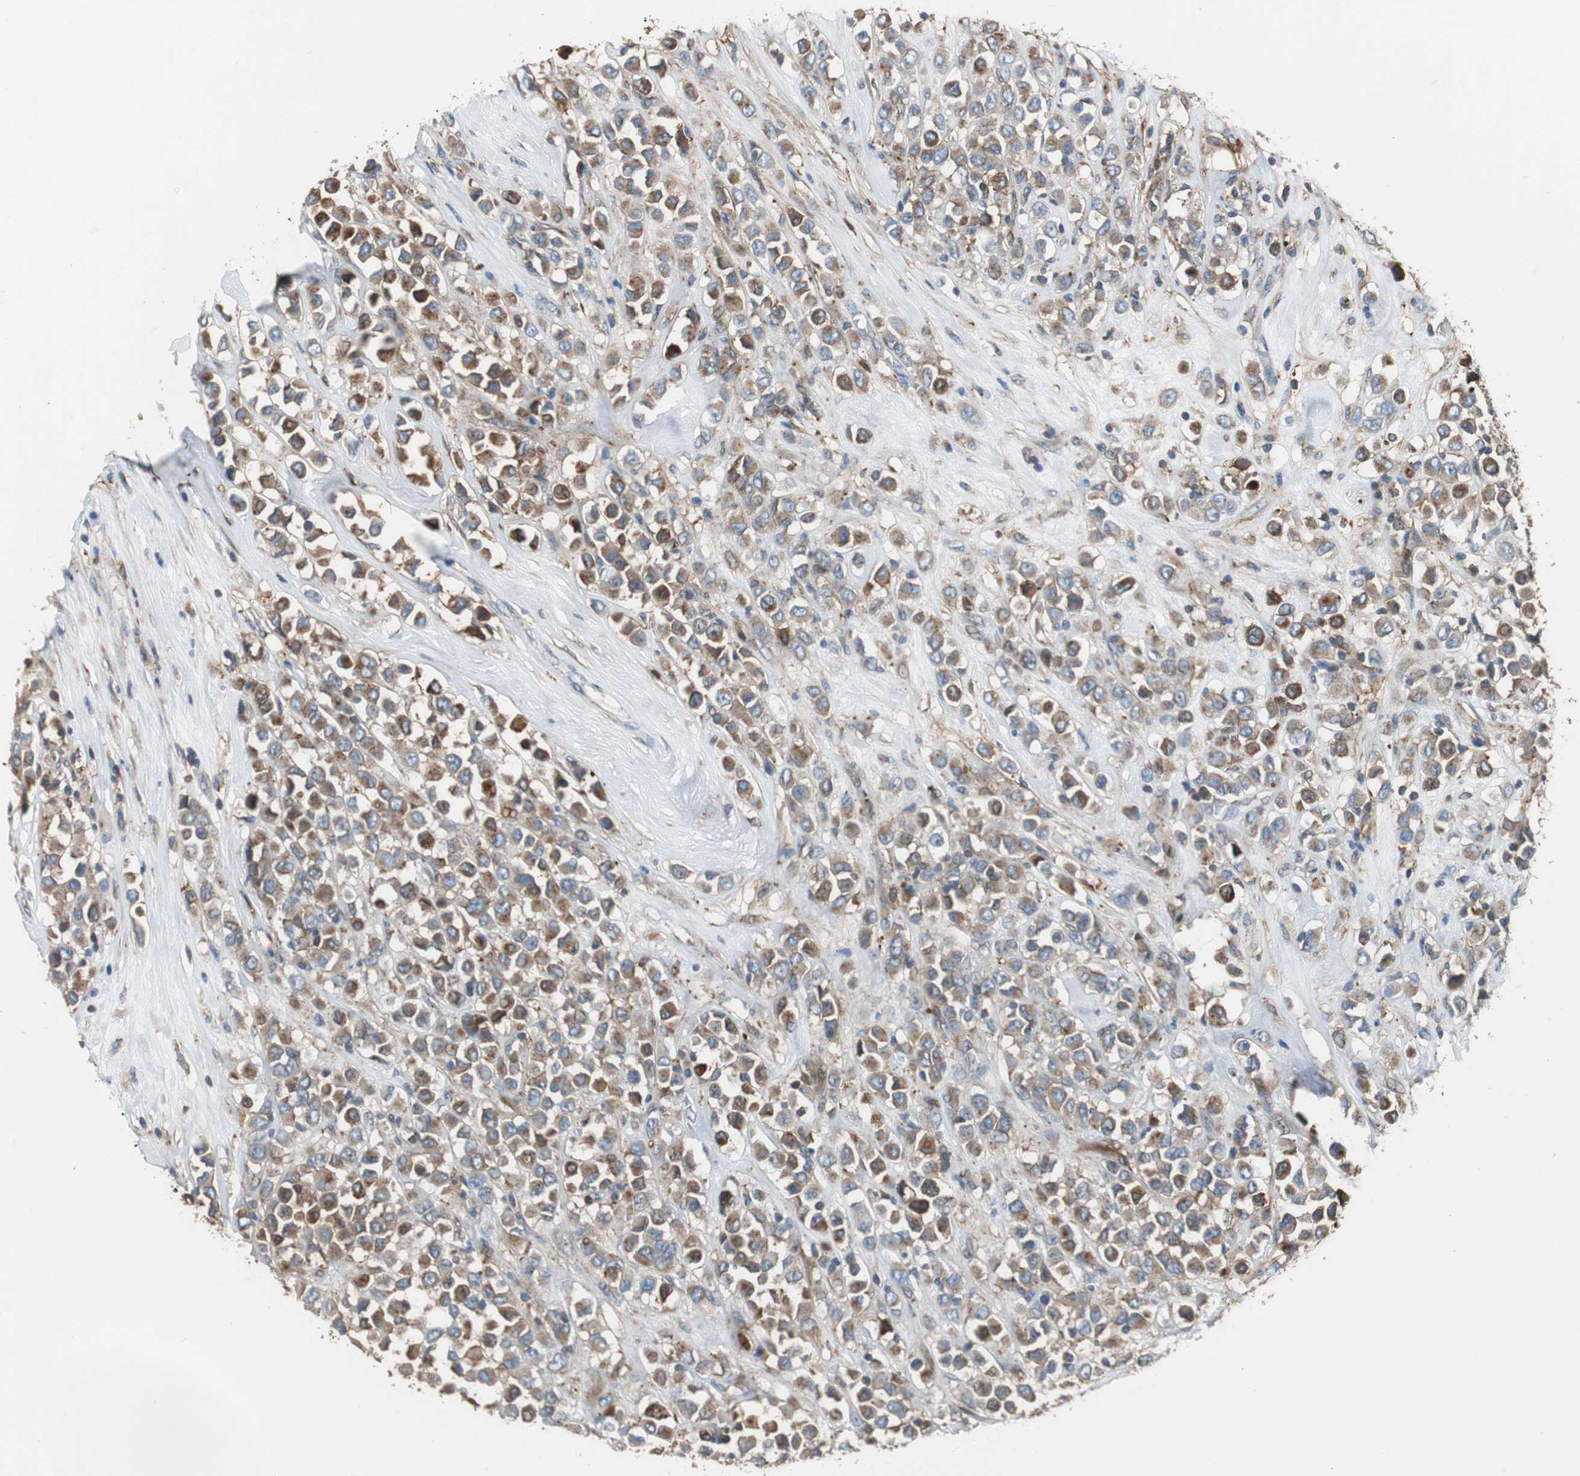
{"staining": {"intensity": "strong", "quantity": ">75%", "location": "cytoplasmic/membranous"}, "tissue": "breast cancer", "cell_type": "Tumor cells", "image_type": "cancer", "snomed": [{"axis": "morphology", "description": "Duct carcinoma"}, {"axis": "topography", "description": "Breast"}], "caption": "An immunohistochemistry (IHC) histopathology image of tumor tissue is shown. Protein staining in brown labels strong cytoplasmic/membranous positivity in breast cancer (infiltrating ductal carcinoma) within tumor cells. The protein of interest is shown in brown color, while the nuclei are stained blue.", "gene": "ANXA4", "patient": {"sex": "female", "age": 61}}